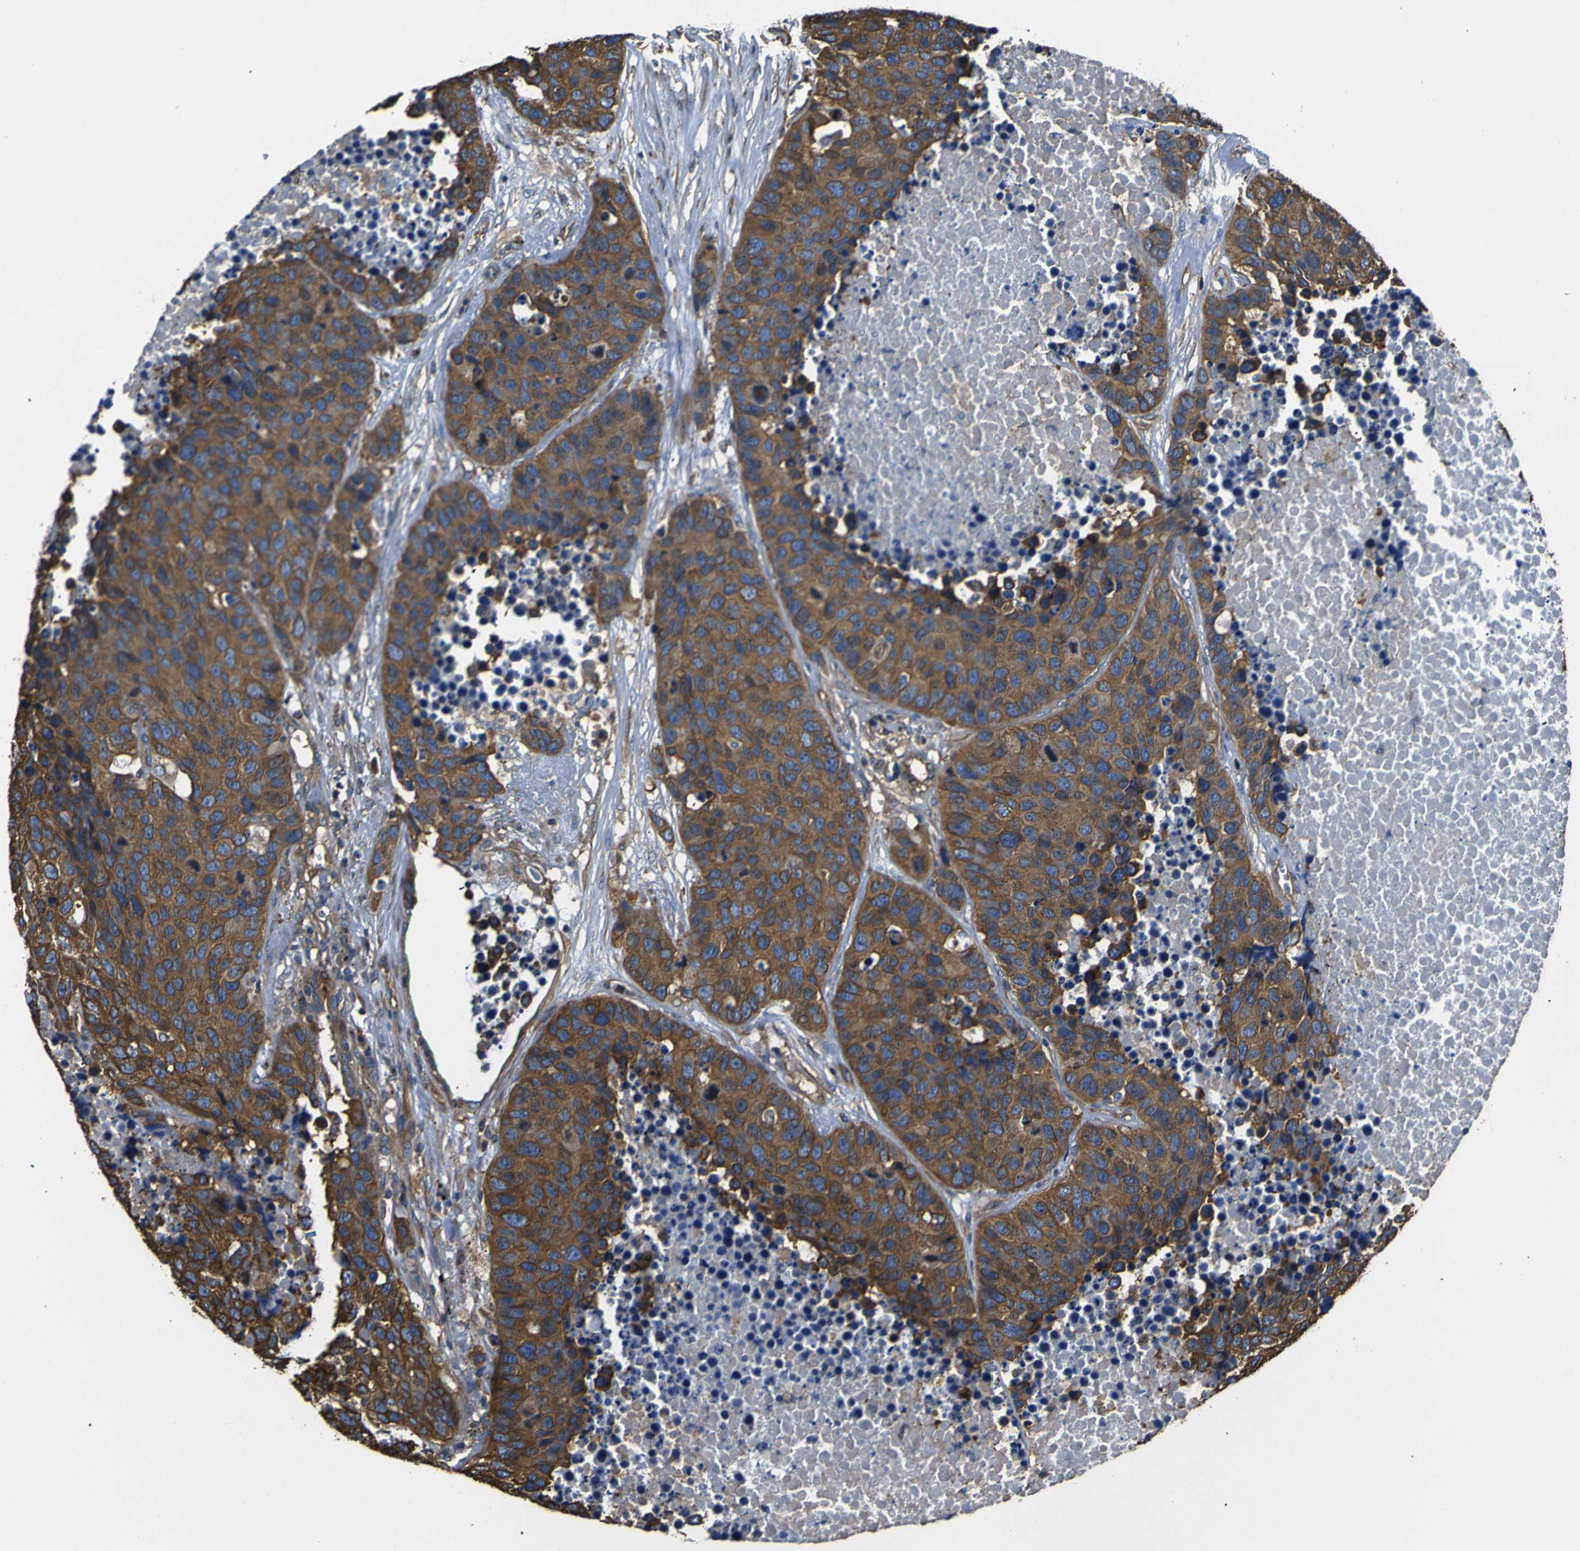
{"staining": {"intensity": "moderate", "quantity": ">75%", "location": "cytoplasmic/membranous"}, "tissue": "carcinoid", "cell_type": "Tumor cells", "image_type": "cancer", "snomed": [{"axis": "morphology", "description": "Carcinoid, malignant, NOS"}, {"axis": "topography", "description": "Lung"}], "caption": "A high-resolution image shows immunohistochemistry (IHC) staining of carcinoid, which exhibits moderate cytoplasmic/membranous positivity in about >75% of tumor cells. The protein is shown in brown color, while the nuclei are stained blue.", "gene": "TUBB", "patient": {"sex": "male", "age": 60}}